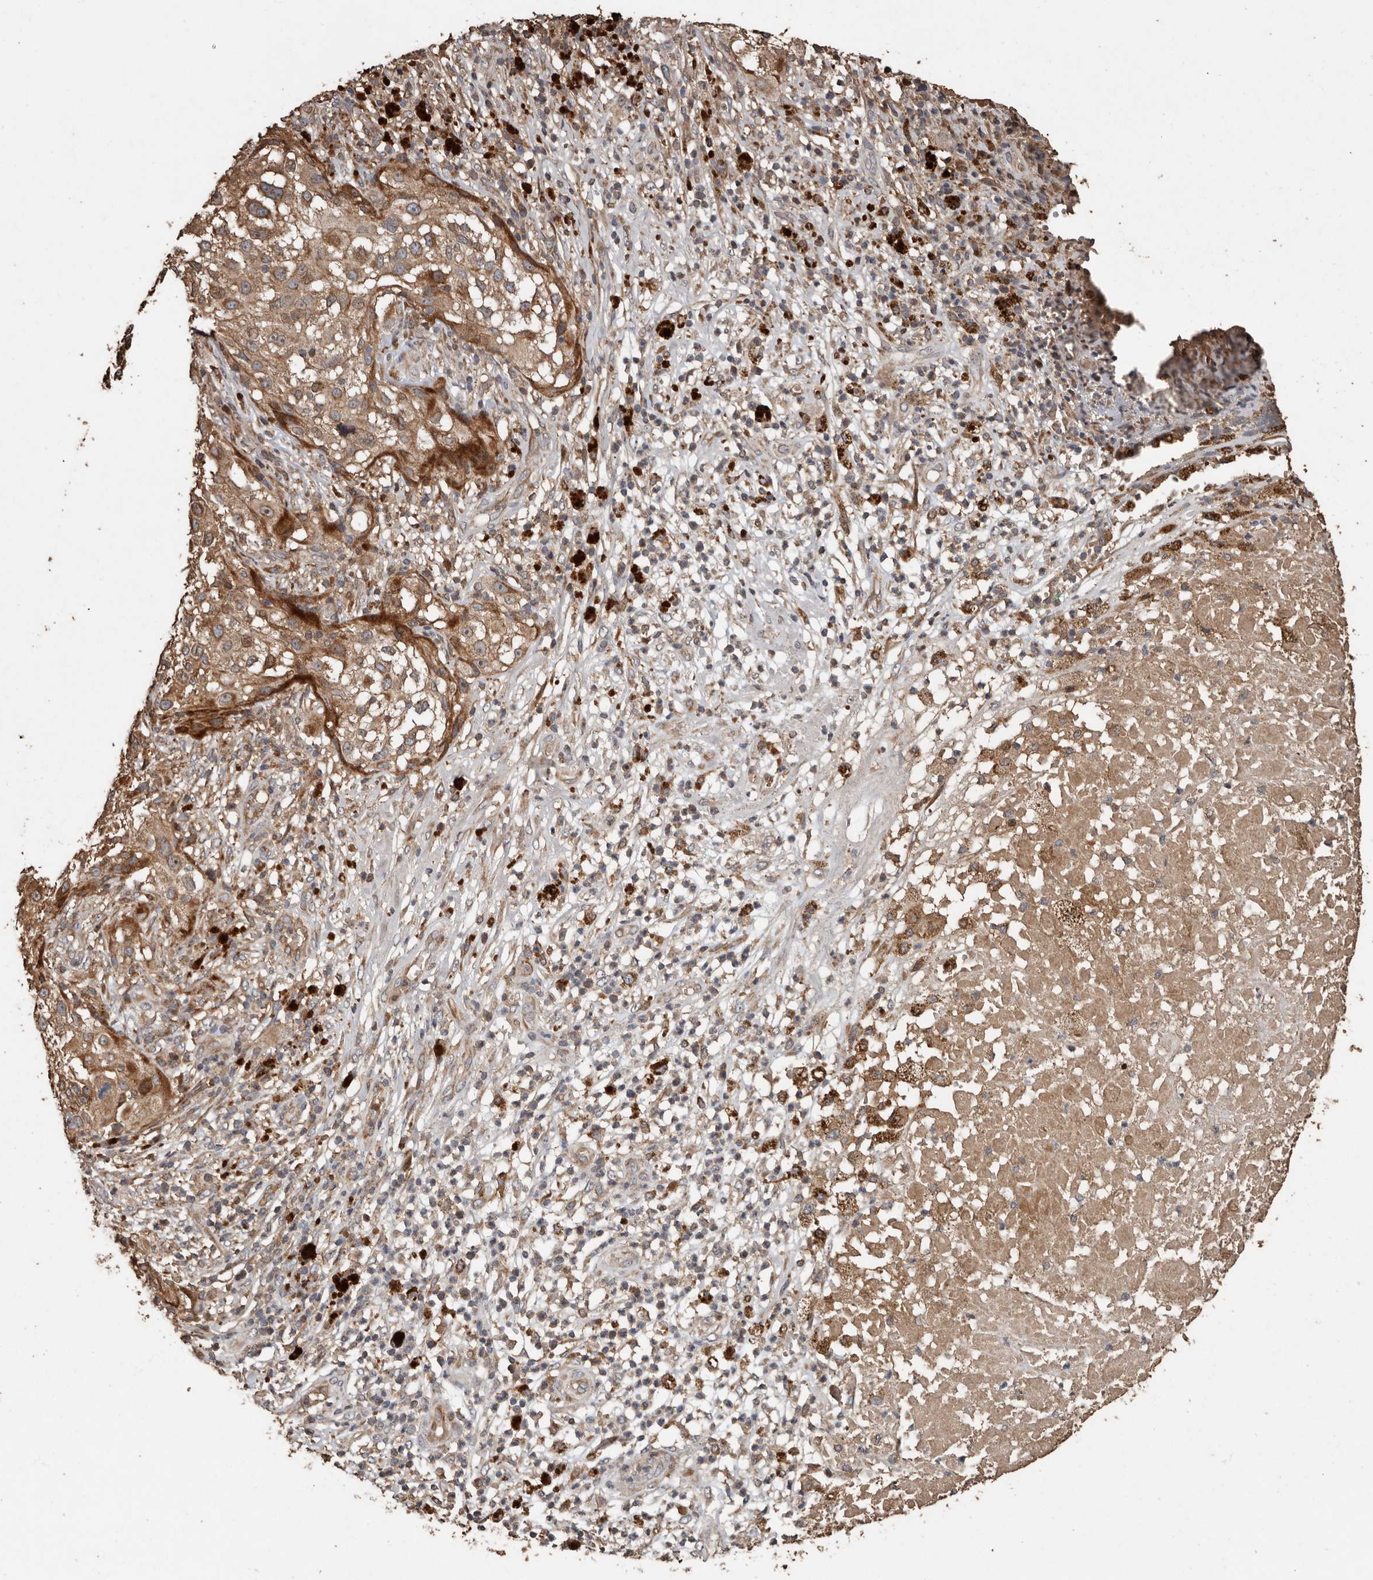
{"staining": {"intensity": "moderate", "quantity": ">75%", "location": "cytoplasmic/membranous"}, "tissue": "melanoma", "cell_type": "Tumor cells", "image_type": "cancer", "snomed": [{"axis": "morphology", "description": "Necrosis, NOS"}, {"axis": "morphology", "description": "Malignant melanoma, NOS"}, {"axis": "topography", "description": "Skin"}], "caption": "Immunohistochemistry (IHC) of malignant melanoma reveals medium levels of moderate cytoplasmic/membranous expression in approximately >75% of tumor cells.", "gene": "RANBP17", "patient": {"sex": "female", "age": 87}}